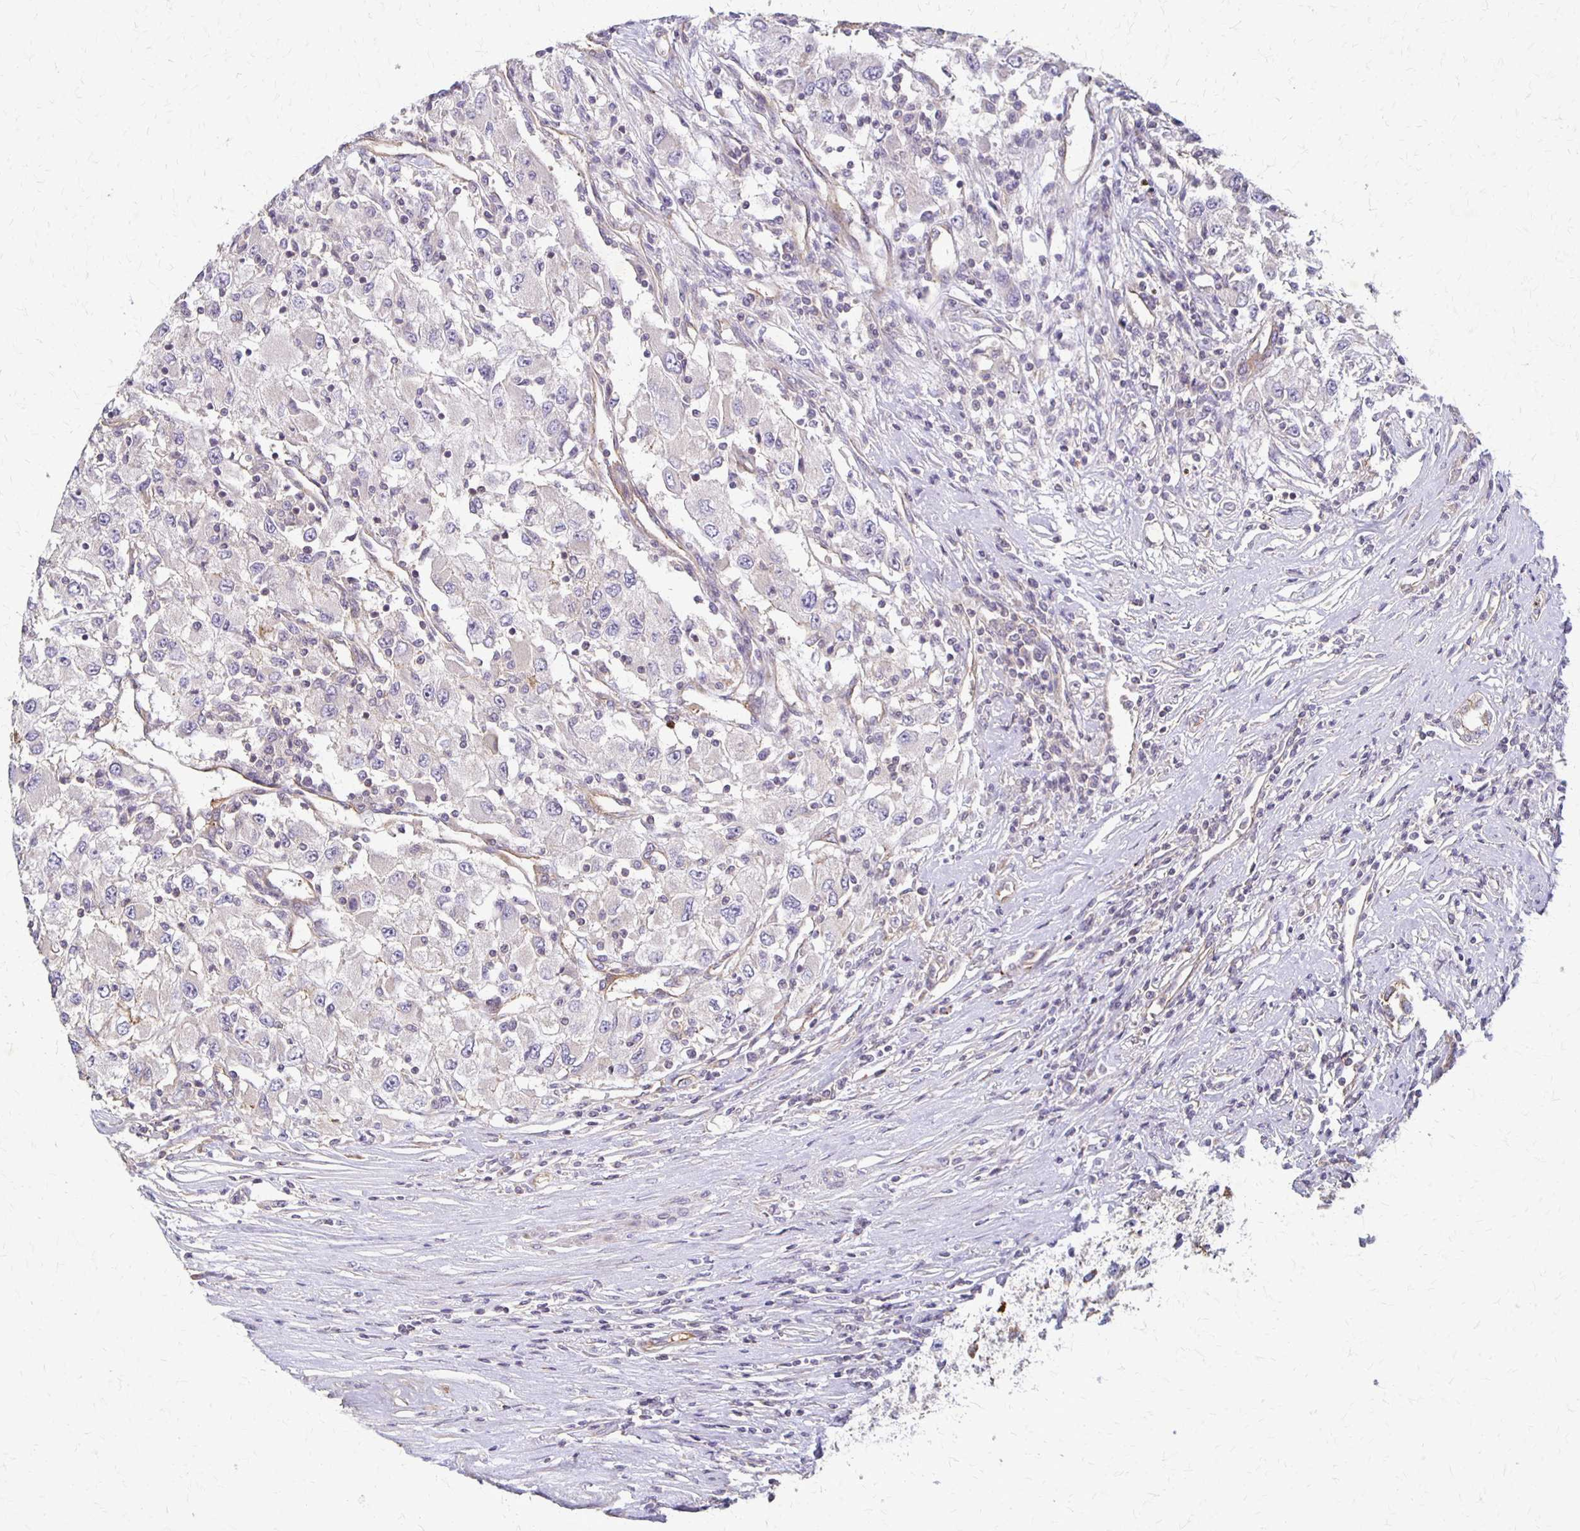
{"staining": {"intensity": "negative", "quantity": "none", "location": "none"}, "tissue": "renal cancer", "cell_type": "Tumor cells", "image_type": "cancer", "snomed": [{"axis": "morphology", "description": "Adenocarcinoma, NOS"}, {"axis": "topography", "description": "Kidney"}], "caption": "Tumor cells show no significant positivity in renal cancer (adenocarcinoma).", "gene": "EIF4EBP2", "patient": {"sex": "female", "age": 67}}